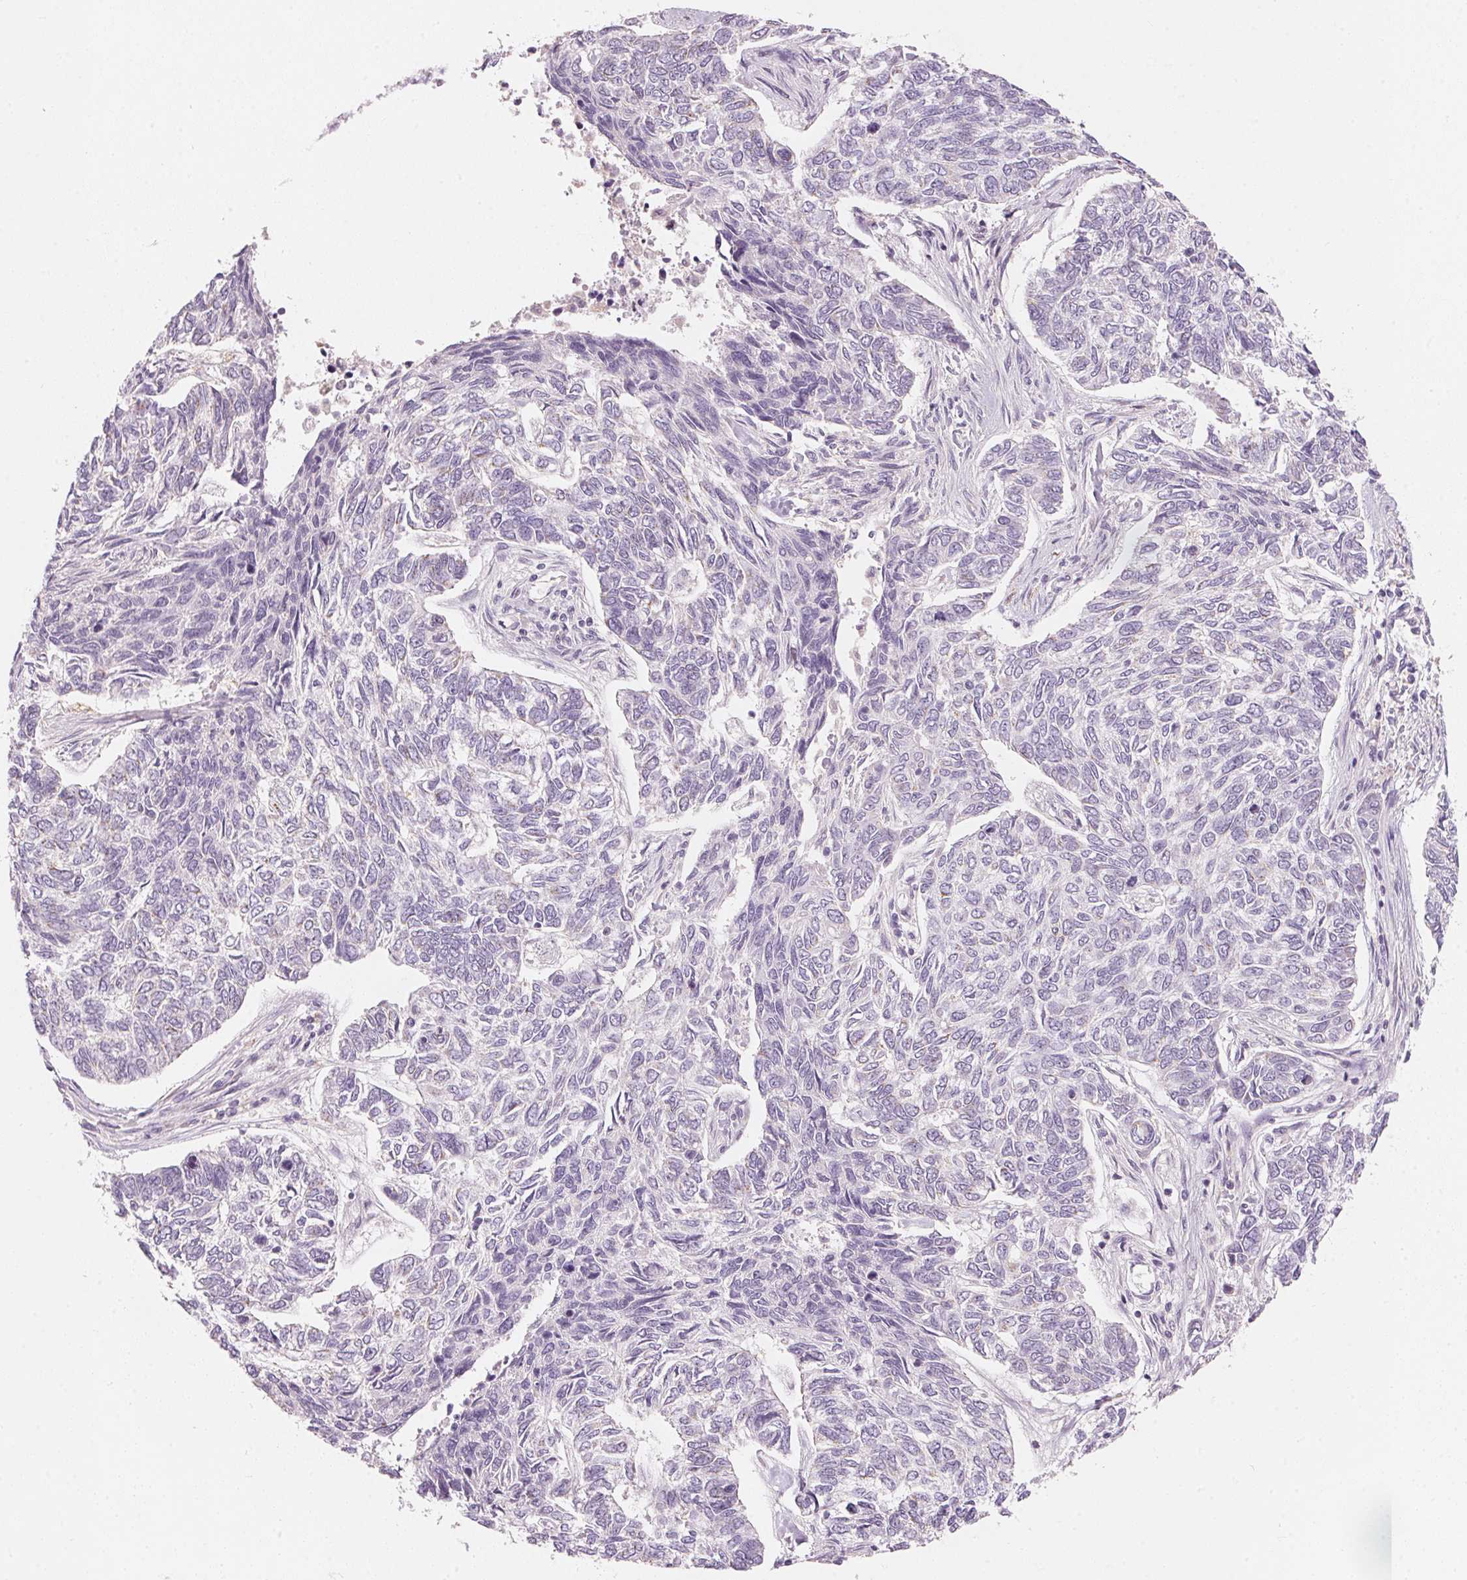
{"staining": {"intensity": "negative", "quantity": "none", "location": "none"}, "tissue": "skin cancer", "cell_type": "Tumor cells", "image_type": "cancer", "snomed": [{"axis": "morphology", "description": "Basal cell carcinoma"}, {"axis": "topography", "description": "Skin"}], "caption": "This is a photomicrograph of IHC staining of skin basal cell carcinoma, which shows no positivity in tumor cells. (Brightfield microscopy of DAB IHC at high magnification).", "gene": "DRAM2", "patient": {"sex": "female", "age": 65}}